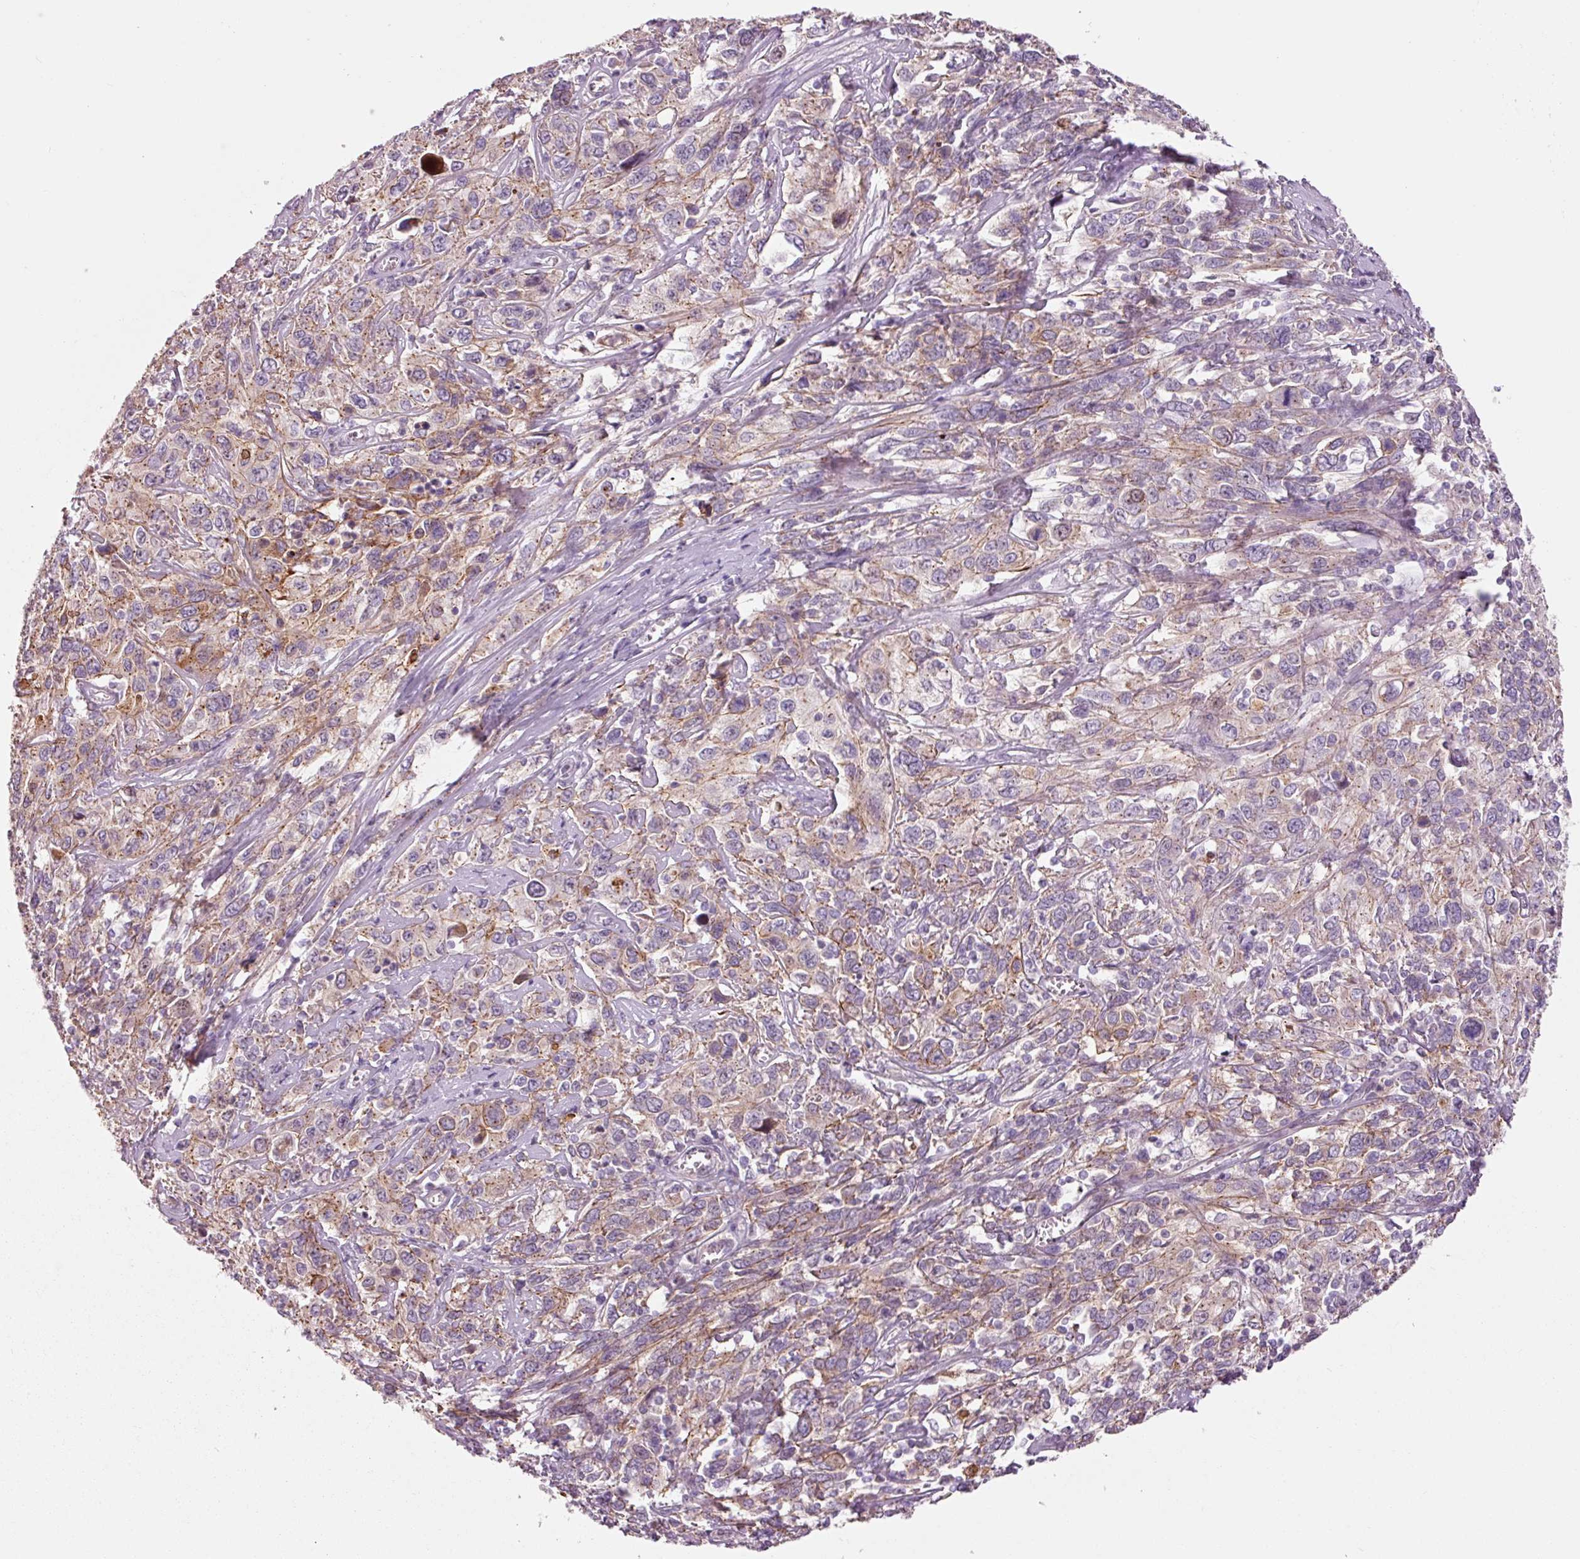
{"staining": {"intensity": "moderate", "quantity": "<25%", "location": "cytoplasmic/membranous"}, "tissue": "cervical cancer", "cell_type": "Tumor cells", "image_type": "cancer", "snomed": [{"axis": "morphology", "description": "Squamous cell carcinoma, NOS"}, {"axis": "topography", "description": "Cervix"}], "caption": "DAB (3,3'-diaminobenzidine) immunohistochemical staining of human cervical squamous cell carcinoma exhibits moderate cytoplasmic/membranous protein positivity in about <25% of tumor cells.", "gene": "DAPP1", "patient": {"sex": "female", "age": 46}}